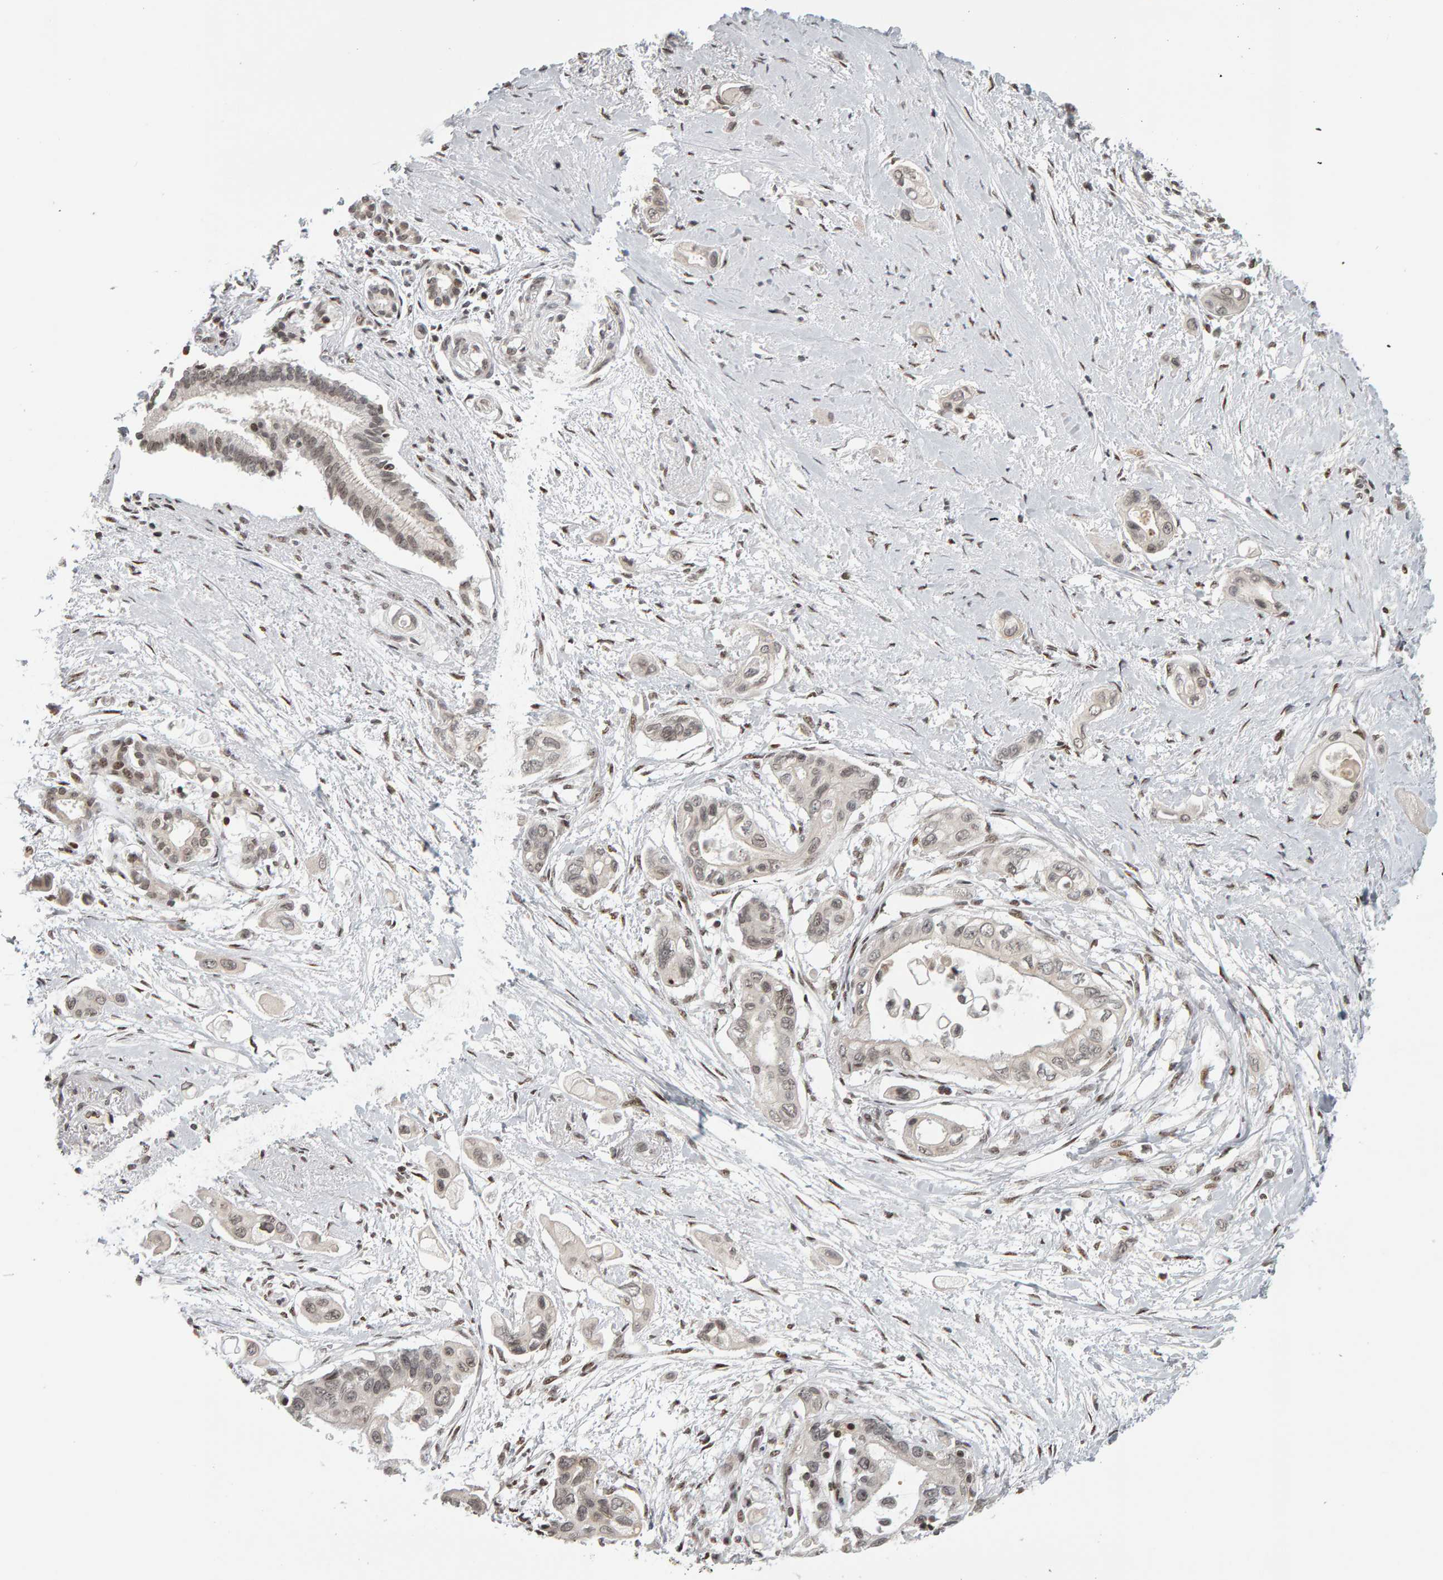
{"staining": {"intensity": "weak", "quantity": ">75%", "location": "nuclear"}, "tissue": "pancreatic cancer", "cell_type": "Tumor cells", "image_type": "cancer", "snomed": [{"axis": "morphology", "description": "Adenocarcinoma, NOS"}, {"axis": "topography", "description": "Pancreas"}], "caption": "Immunohistochemical staining of human pancreatic cancer (adenocarcinoma) displays low levels of weak nuclear positivity in about >75% of tumor cells.", "gene": "TRAM1", "patient": {"sex": "male", "age": 59}}